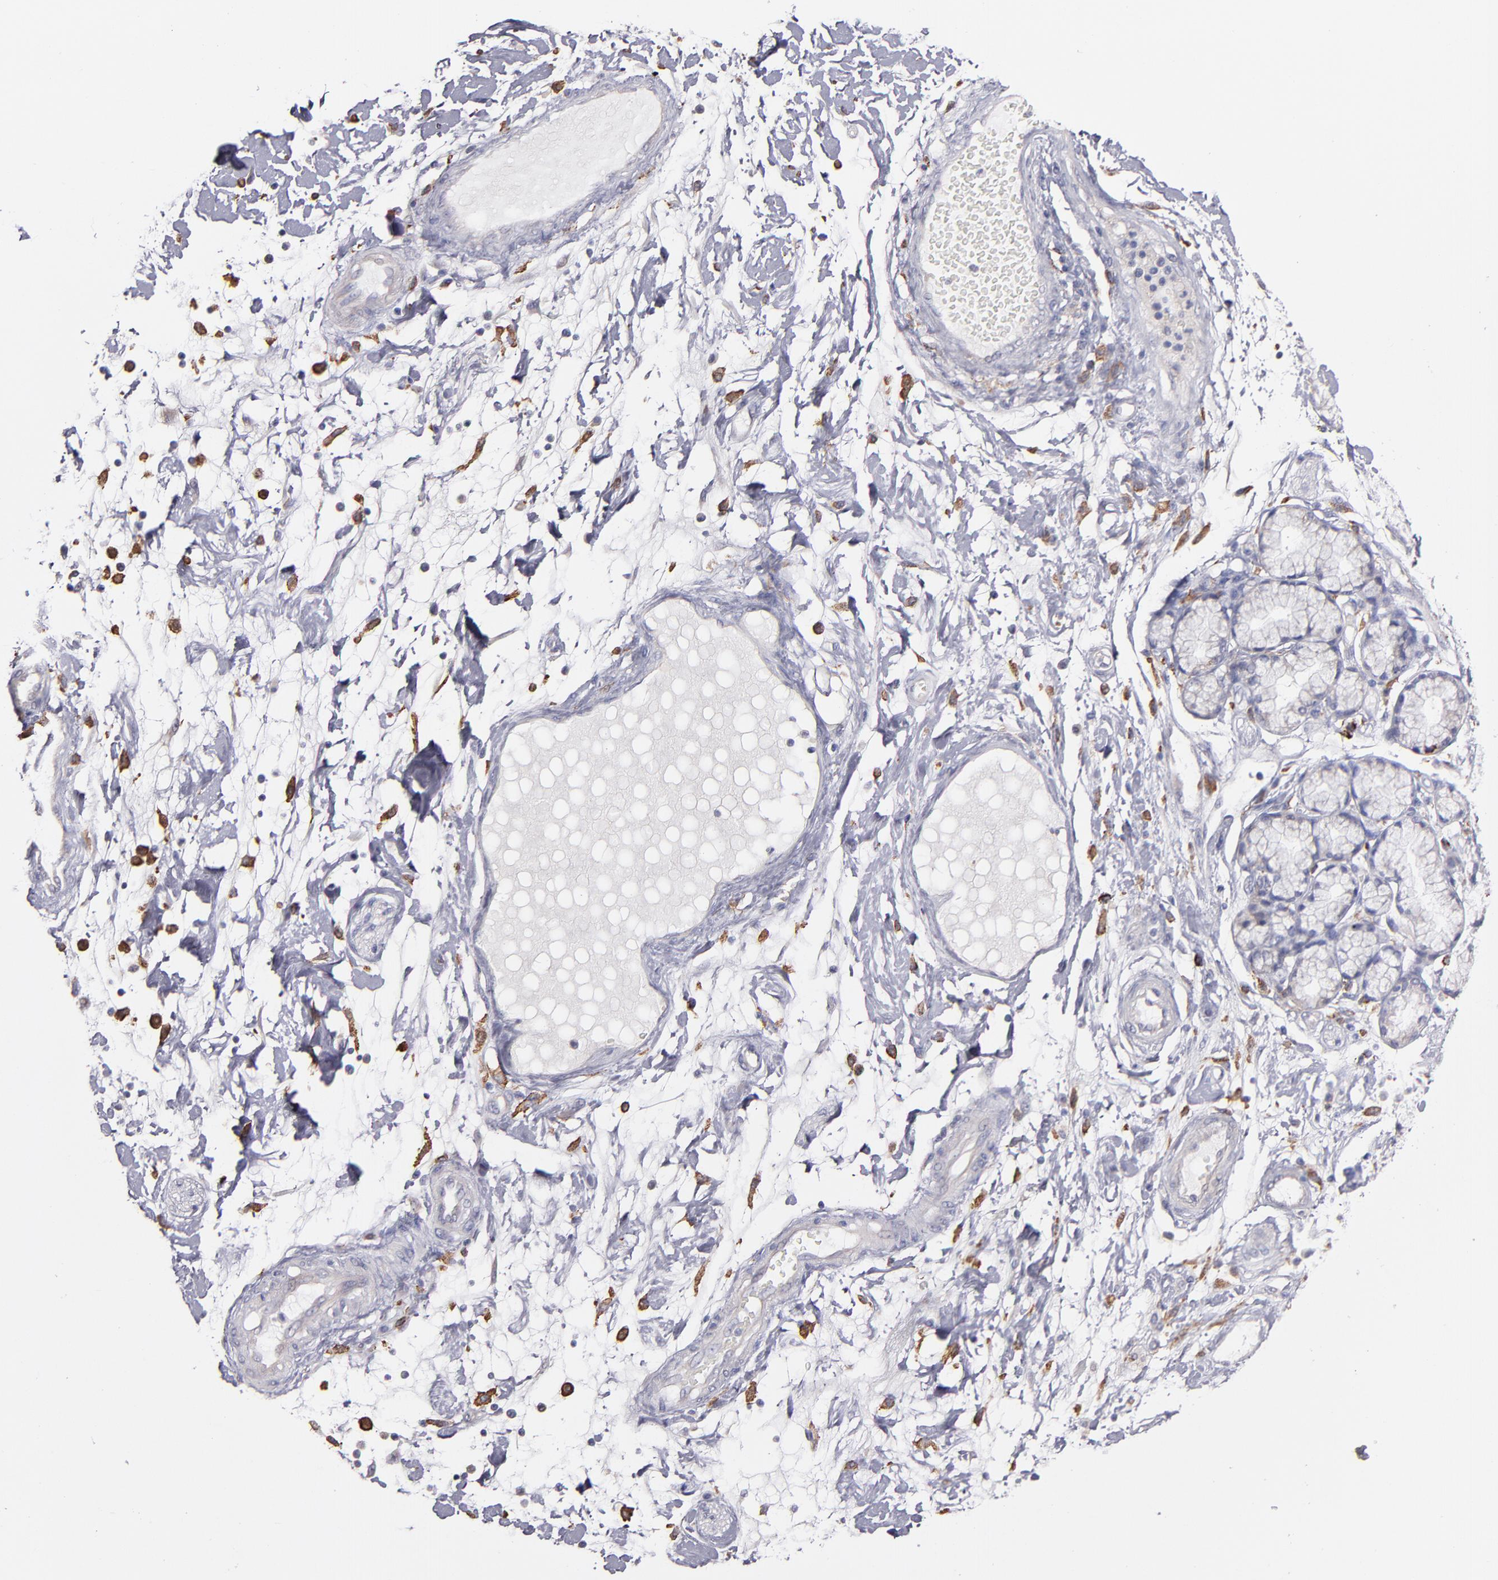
{"staining": {"intensity": "weak", "quantity": "<25%", "location": "cytoplasmic/membranous"}, "tissue": "pancreatic cancer", "cell_type": "Tumor cells", "image_type": "cancer", "snomed": [{"axis": "morphology", "description": "Adenocarcinoma, NOS"}, {"axis": "morphology", "description": "Adenocarcinoma, metastatic, NOS"}, {"axis": "topography", "description": "Lymph node"}, {"axis": "topography", "description": "Pancreas"}, {"axis": "topography", "description": "Duodenum"}], "caption": "Tumor cells are negative for protein expression in human pancreatic cancer (metastatic adenocarcinoma). (Stains: DAB (3,3'-diaminobenzidine) immunohistochemistry with hematoxylin counter stain, Microscopy: brightfield microscopy at high magnification).", "gene": "GLDC", "patient": {"sex": "female", "age": 64}}